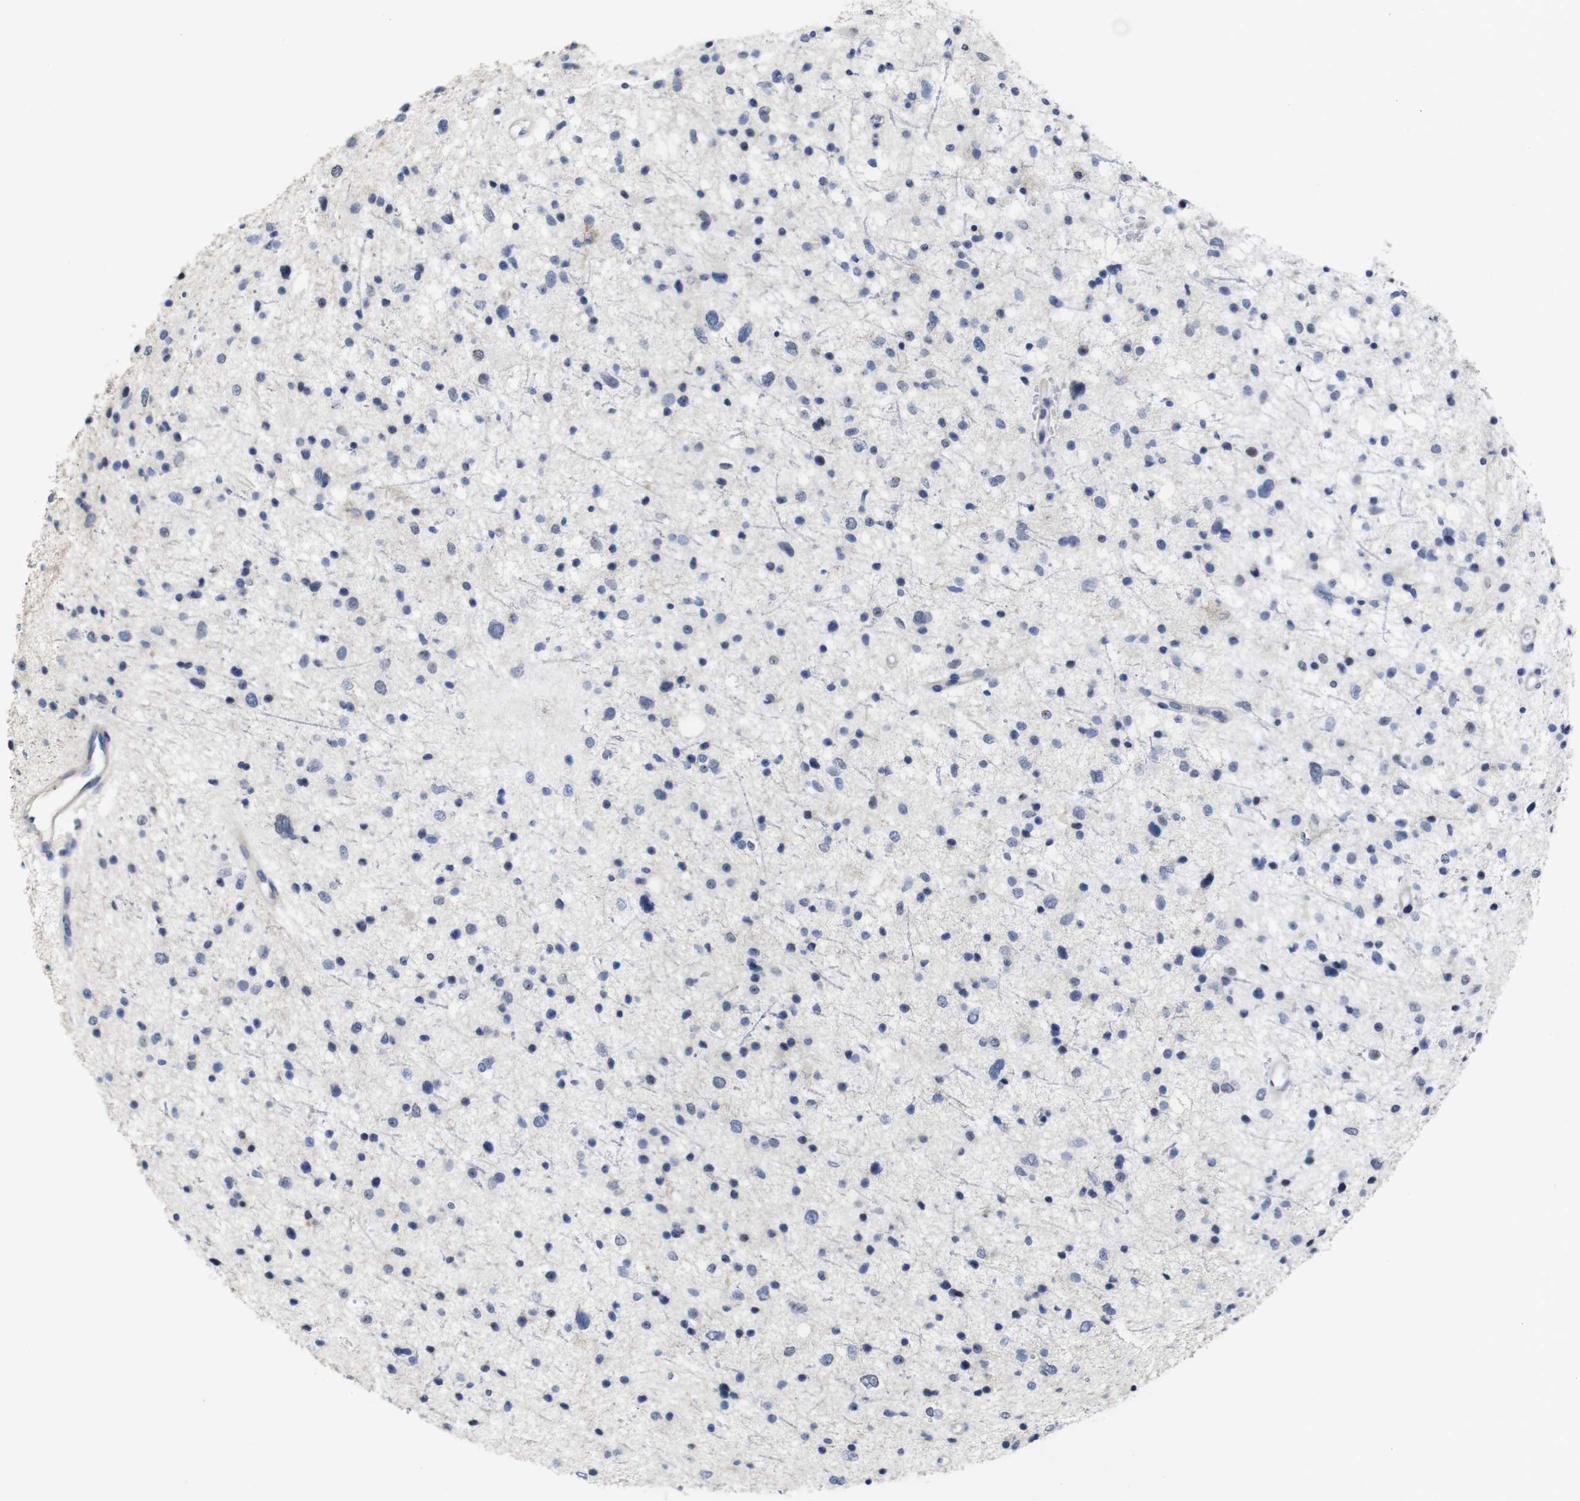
{"staining": {"intensity": "negative", "quantity": "none", "location": "none"}, "tissue": "glioma", "cell_type": "Tumor cells", "image_type": "cancer", "snomed": [{"axis": "morphology", "description": "Glioma, malignant, Low grade"}, {"axis": "topography", "description": "Brain"}], "caption": "Tumor cells show no significant protein staining in glioma.", "gene": "TCEAL9", "patient": {"sex": "female", "age": 37}}